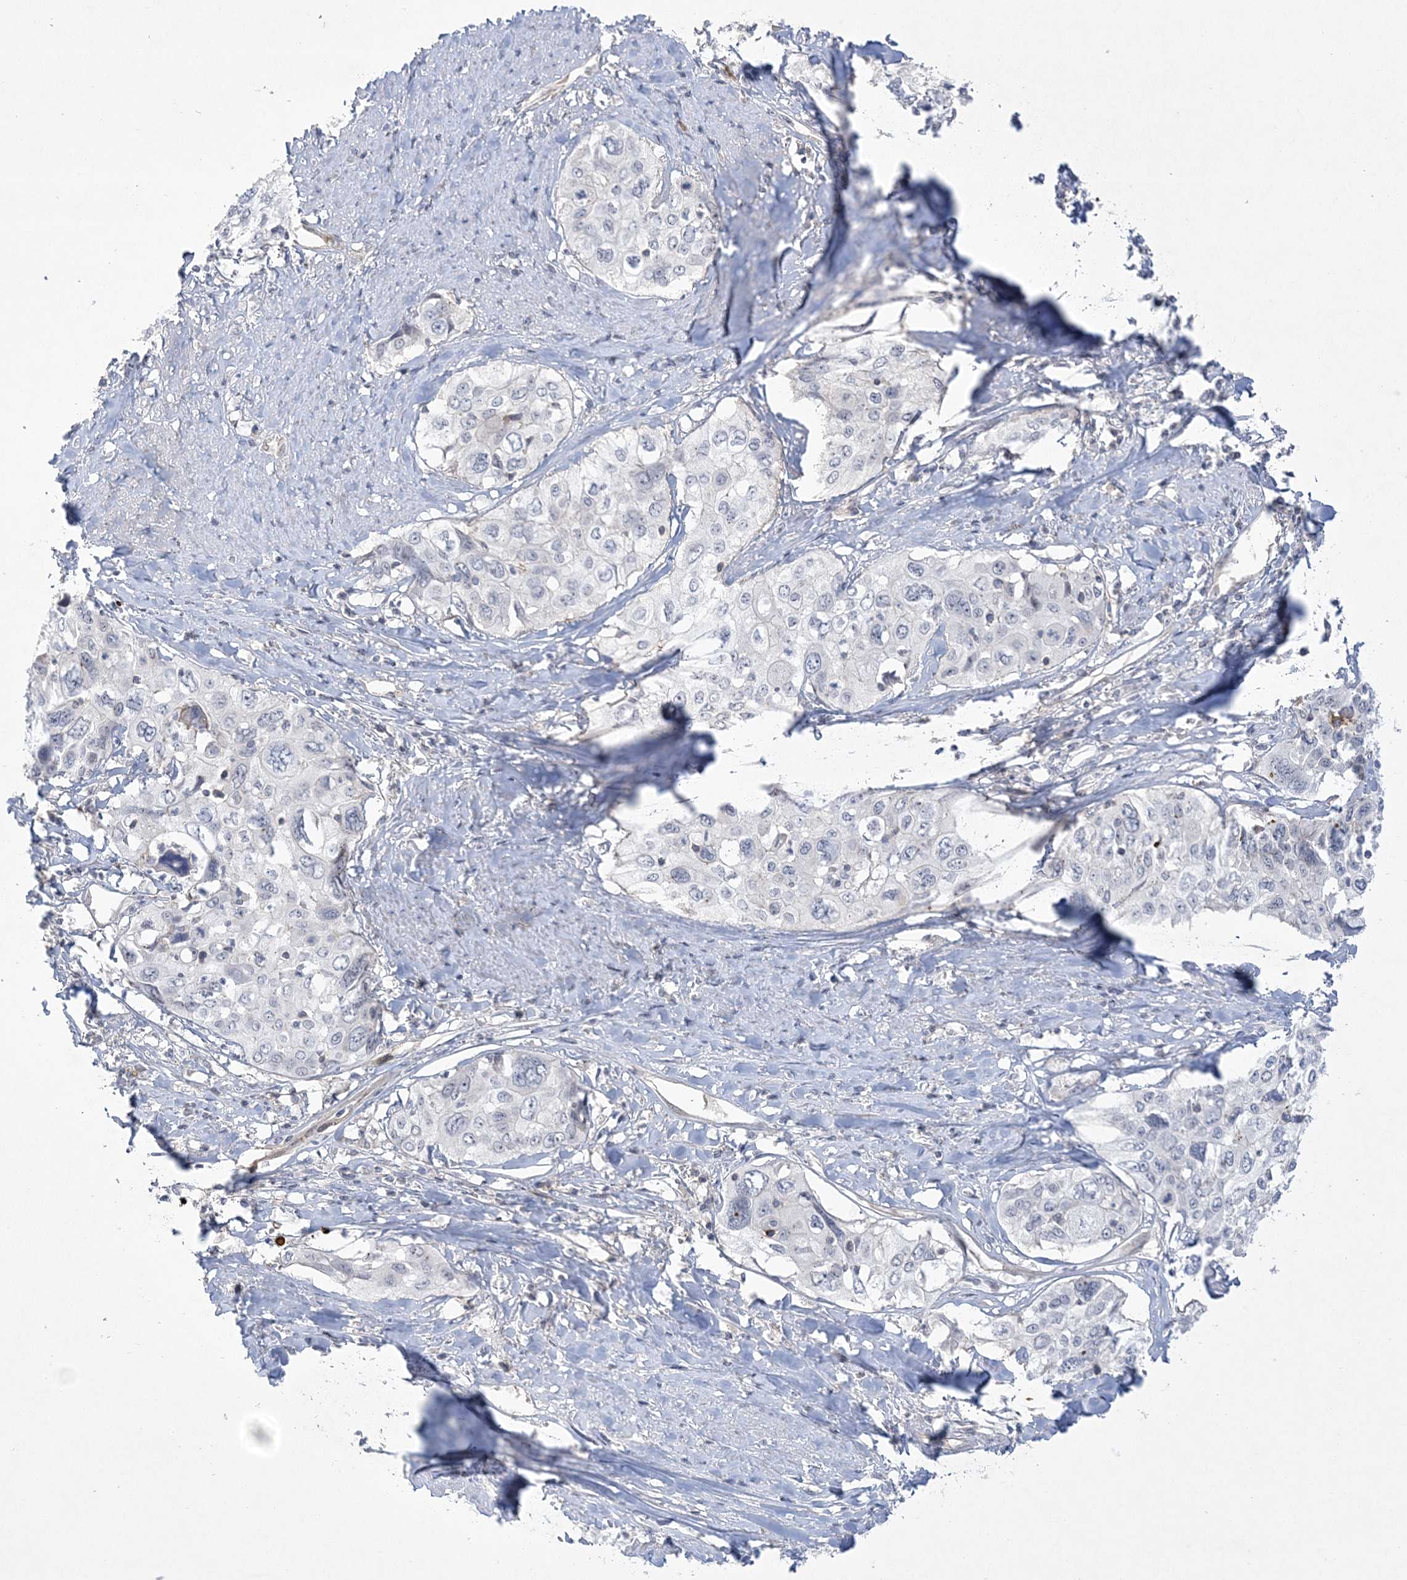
{"staining": {"intensity": "negative", "quantity": "none", "location": "none"}, "tissue": "cervical cancer", "cell_type": "Tumor cells", "image_type": "cancer", "snomed": [{"axis": "morphology", "description": "Squamous cell carcinoma, NOS"}, {"axis": "topography", "description": "Cervix"}], "caption": "This is a micrograph of immunohistochemistry (IHC) staining of cervical squamous cell carcinoma, which shows no positivity in tumor cells.", "gene": "ADAMTS12", "patient": {"sex": "female", "age": 31}}